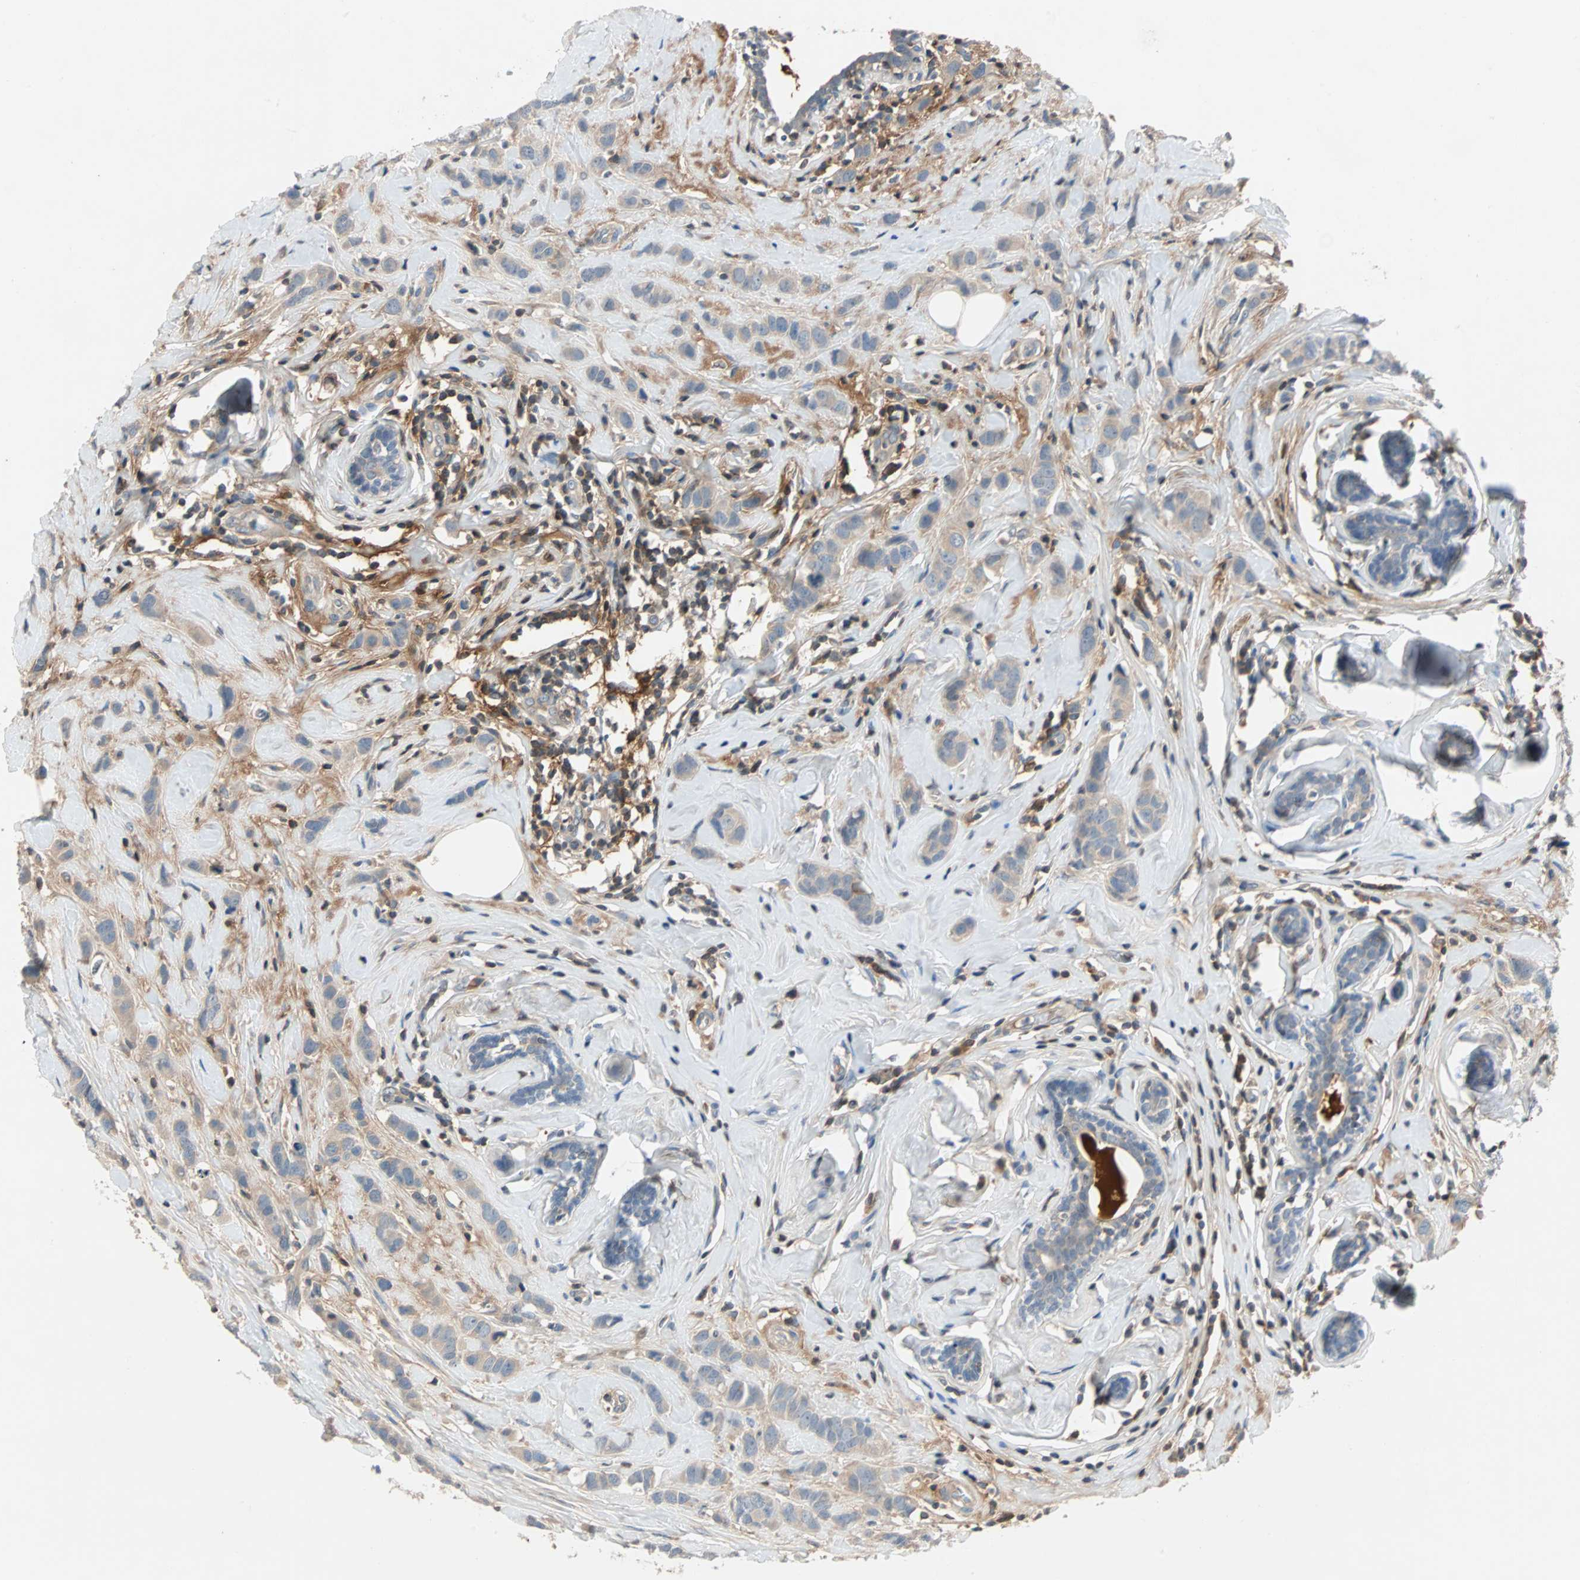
{"staining": {"intensity": "weak", "quantity": ">75%", "location": "cytoplasmic/membranous"}, "tissue": "breast cancer", "cell_type": "Tumor cells", "image_type": "cancer", "snomed": [{"axis": "morphology", "description": "Normal tissue, NOS"}, {"axis": "morphology", "description": "Duct carcinoma"}, {"axis": "topography", "description": "Breast"}], "caption": "A micrograph showing weak cytoplasmic/membranous staining in about >75% of tumor cells in breast invasive ductal carcinoma, as visualized by brown immunohistochemical staining.", "gene": "MAP4K1", "patient": {"sex": "female", "age": 50}}